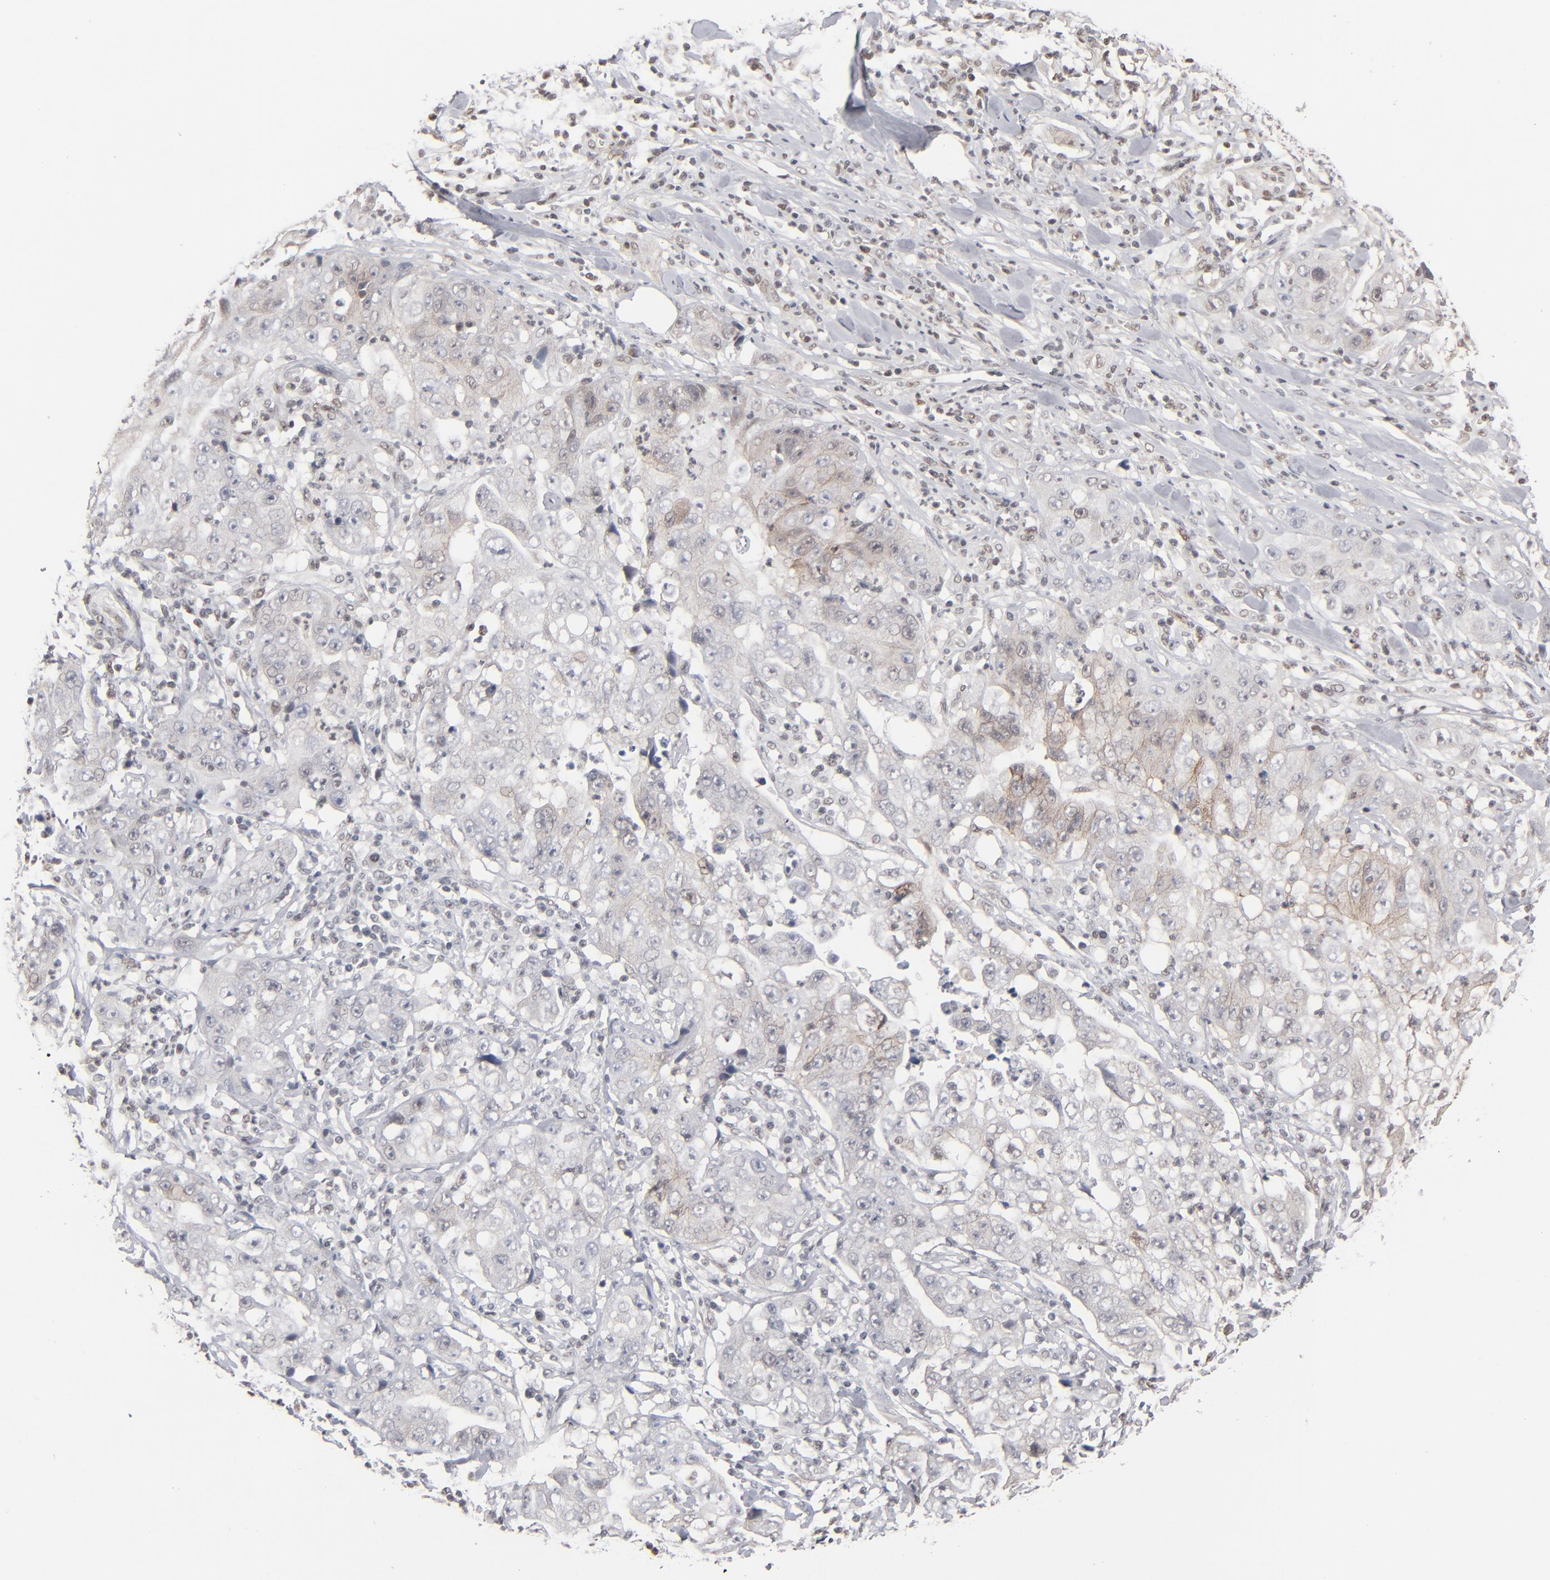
{"staining": {"intensity": "weak", "quantity": "<25%", "location": "cytoplasmic/membranous,nuclear"}, "tissue": "lung cancer", "cell_type": "Tumor cells", "image_type": "cancer", "snomed": [{"axis": "morphology", "description": "Squamous cell carcinoma, NOS"}, {"axis": "topography", "description": "Lung"}], "caption": "Immunohistochemistry (IHC) photomicrograph of human lung cancer stained for a protein (brown), which shows no positivity in tumor cells. (Immunohistochemistry (IHC), brightfield microscopy, high magnification).", "gene": "IRF9", "patient": {"sex": "male", "age": 64}}